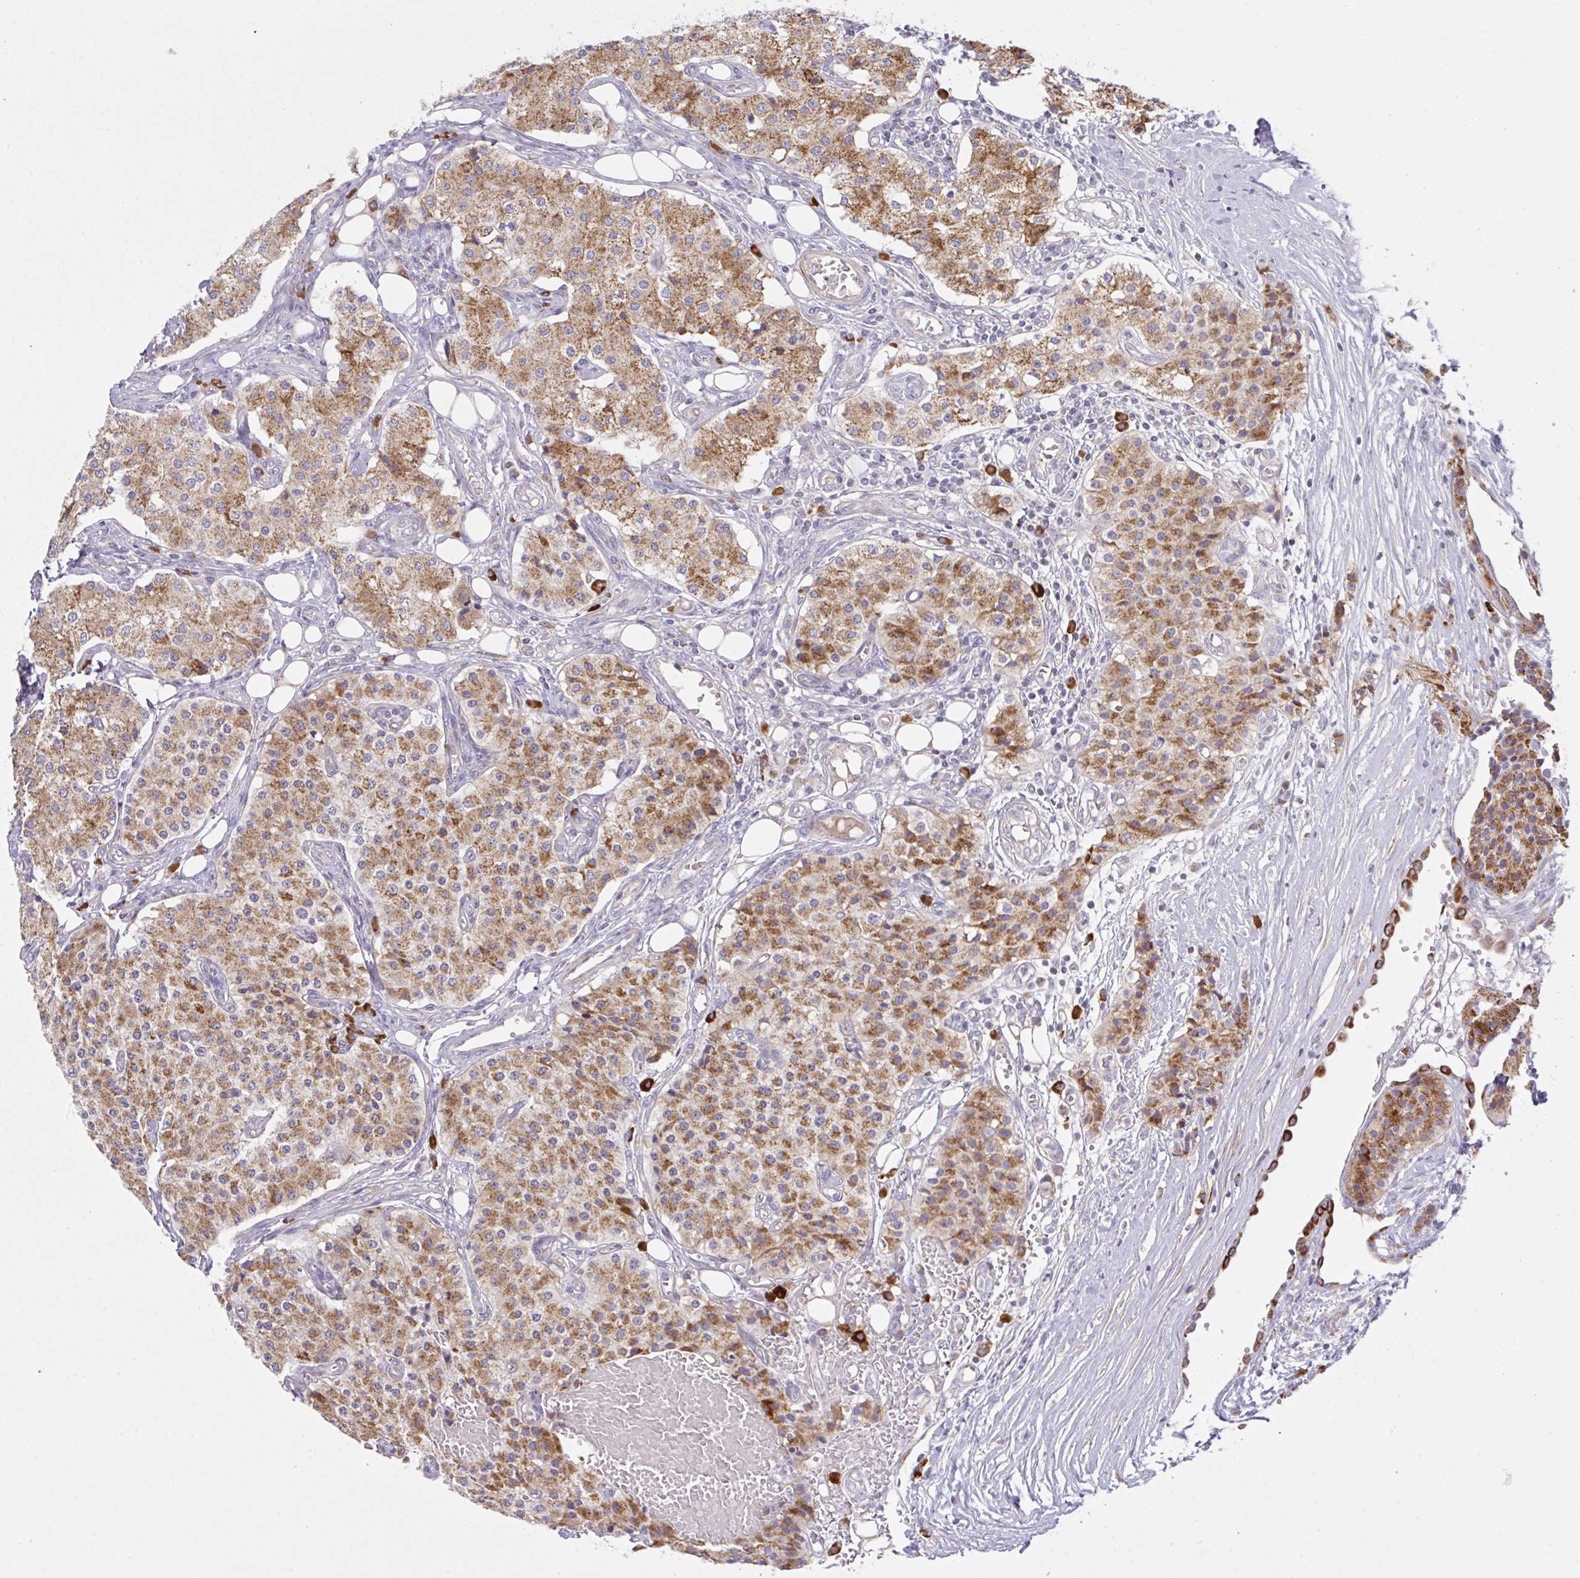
{"staining": {"intensity": "moderate", "quantity": ">75%", "location": "cytoplasmic/membranous"}, "tissue": "carcinoid", "cell_type": "Tumor cells", "image_type": "cancer", "snomed": [{"axis": "morphology", "description": "Carcinoid, malignant, NOS"}, {"axis": "topography", "description": "Colon"}], "caption": "A high-resolution histopathology image shows immunohistochemistry staining of carcinoid (malignant), which demonstrates moderate cytoplasmic/membranous staining in approximately >75% of tumor cells. The protein of interest is stained brown, and the nuclei are stained in blue (DAB IHC with brightfield microscopy, high magnification).", "gene": "CHDH", "patient": {"sex": "female", "age": 52}}